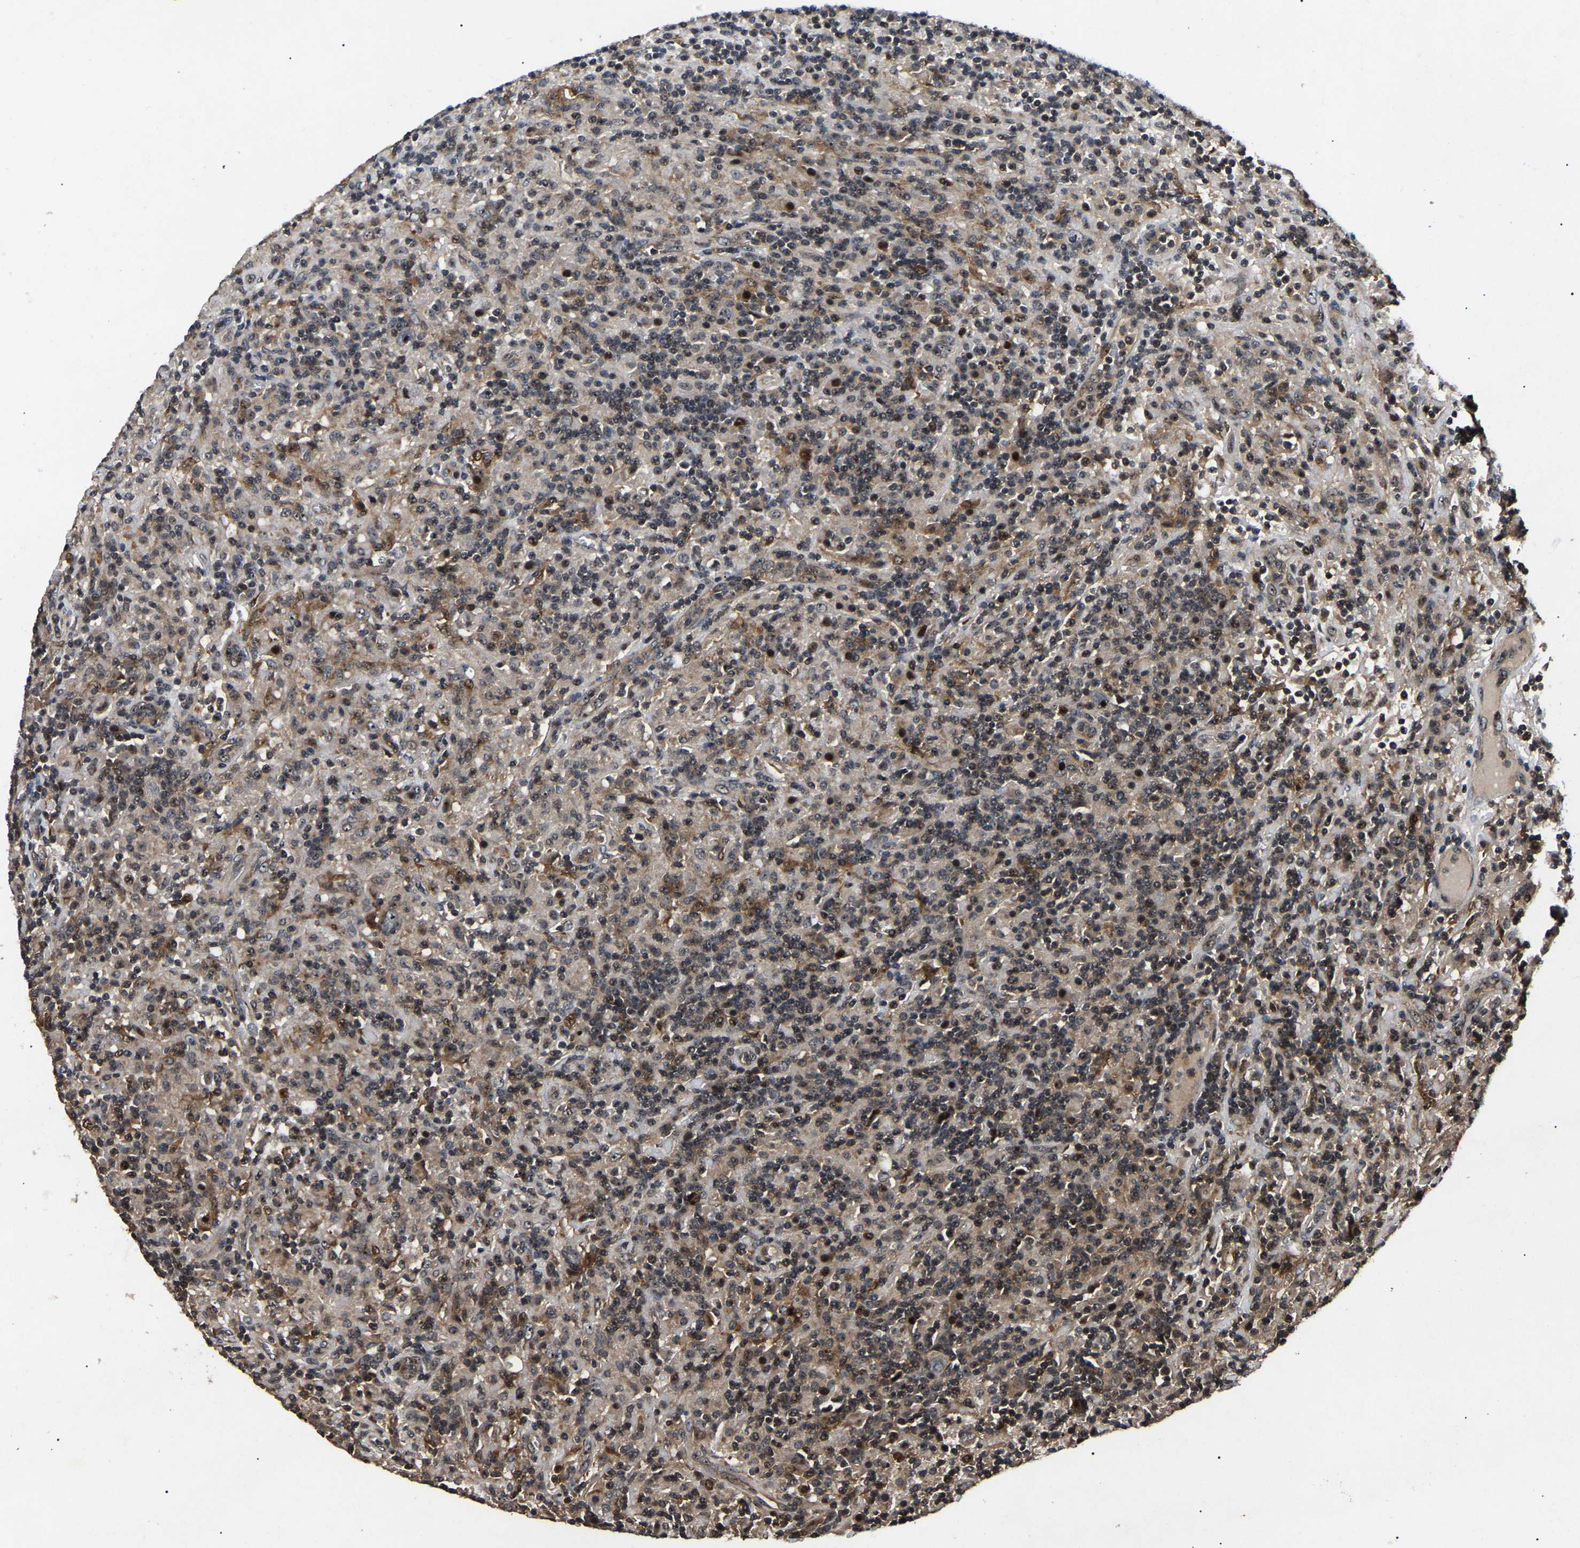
{"staining": {"intensity": "weak", "quantity": "25%-75%", "location": "nuclear"}, "tissue": "lymphoma", "cell_type": "Tumor cells", "image_type": "cancer", "snomed": [{"axis": "morphology", "description": "Hodgkin's disease, NOS"}, {"axis": "topography", "description": "Lymph node"}], "caption": "Immunohistochemistry of Hodgkin's disease reveals low levels of weak nuclear expression in about 25%-75% of tumor cells. (DAB (3,3'-diaminobenzidine) IHC, brown staining for protein, blue staining for nuclei).", "gene": "RBM28", "patient": {"sex": "male", "age": 70}}